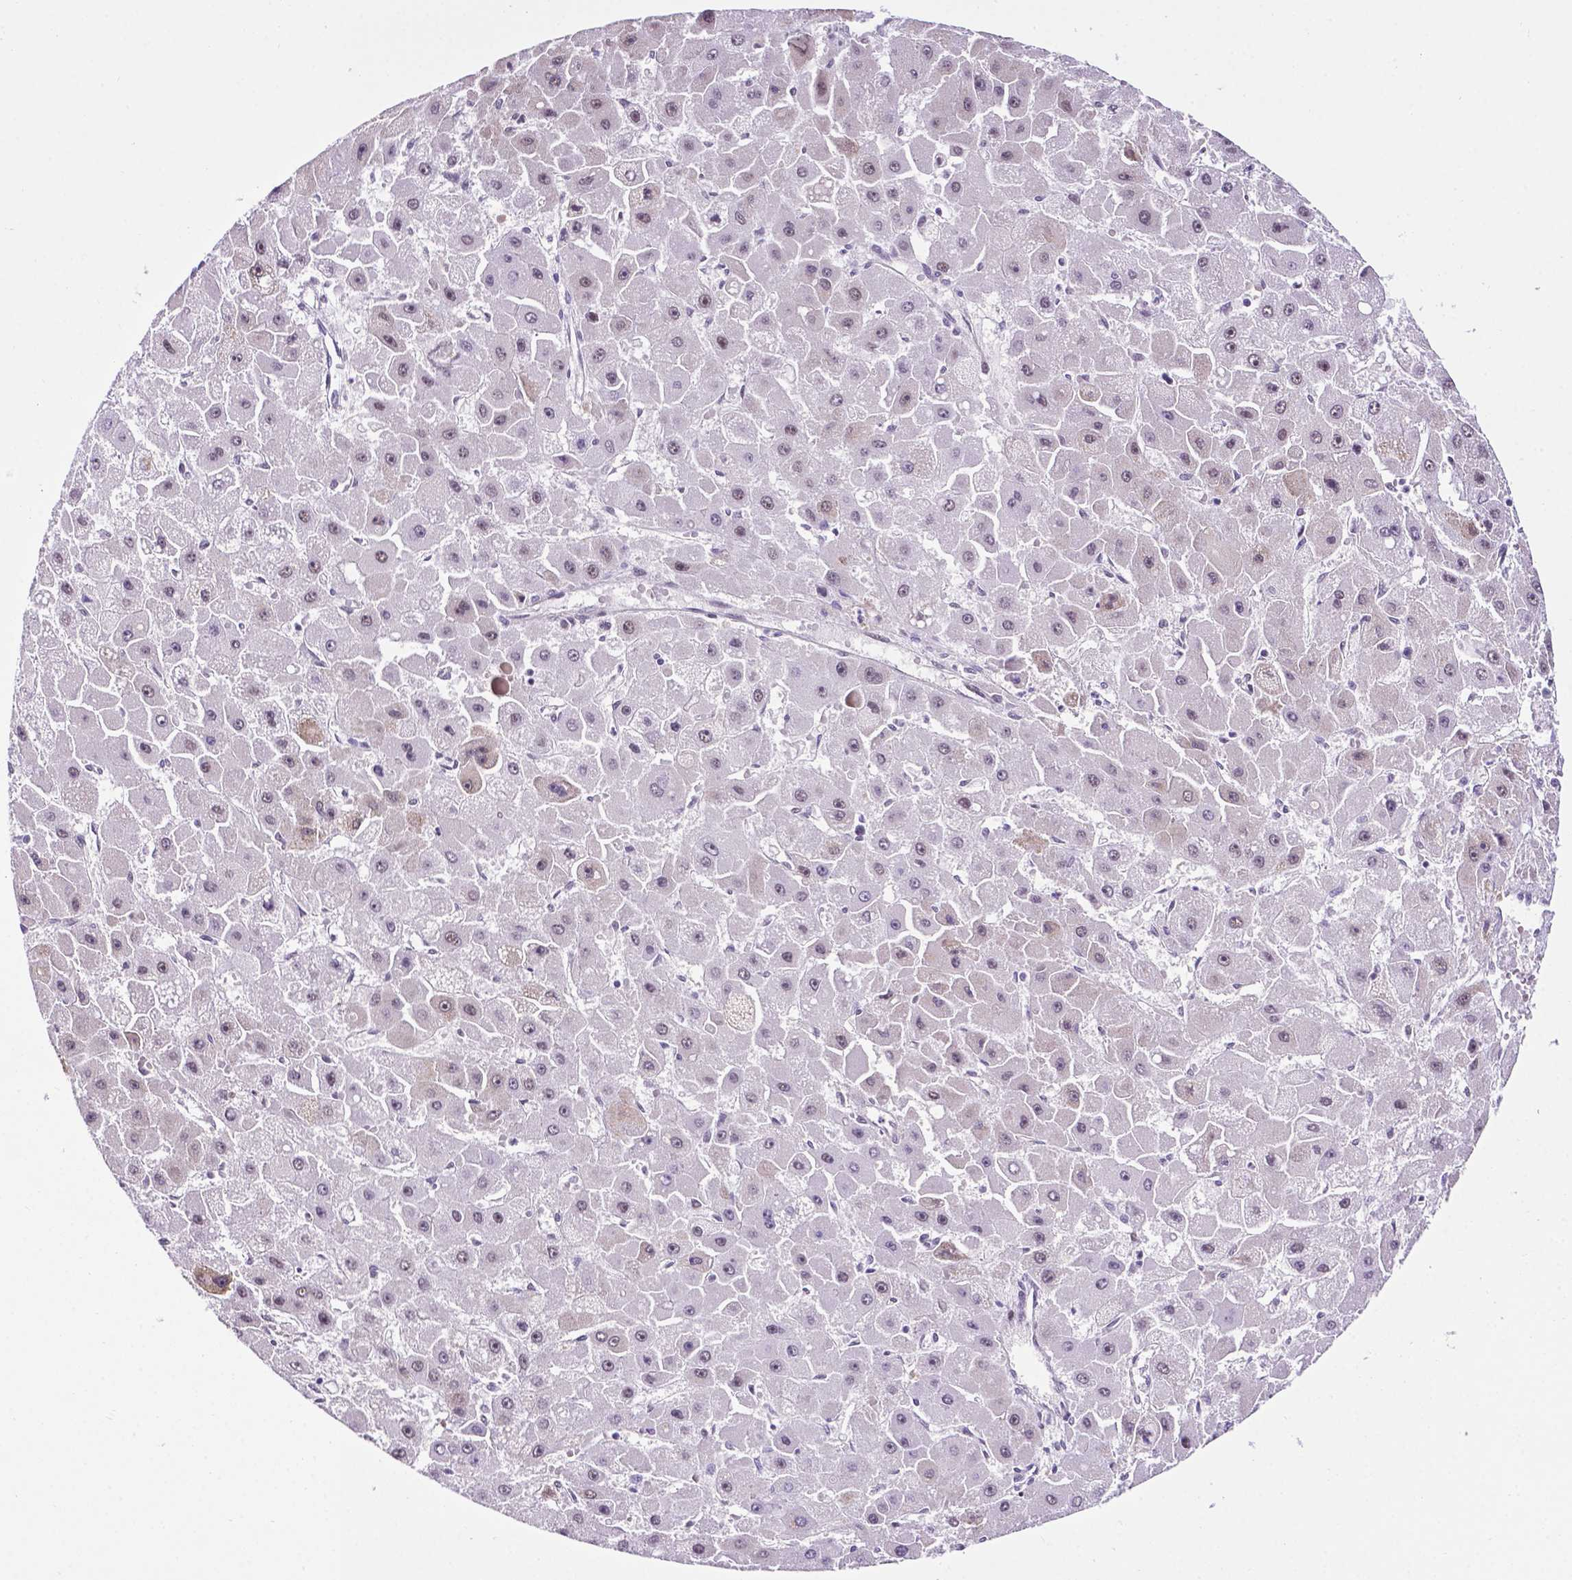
{"staining": {"intensity": "negative", "quantity": "none", "location": "none"}, "tissue": "liver cancer", "cell_type": "Tumor cells", "image_type": "cancer", "snomed": [{"axis": "morphology", "description": "Carcinoma, Hepatocellular, NOS"}, {"axis": "topography", "description": "Liver"}], "caption": "High power microscopy micrograph of an immunohistochemistry image of liver cancer (hepatocellular carcinoma), revealing no significant expression in tumor cells. (DAB IHC visualized using brightfield microscopy, high magnification).", "gene": "SMAD3", "patient": {"sex": "female", "age": 25}}